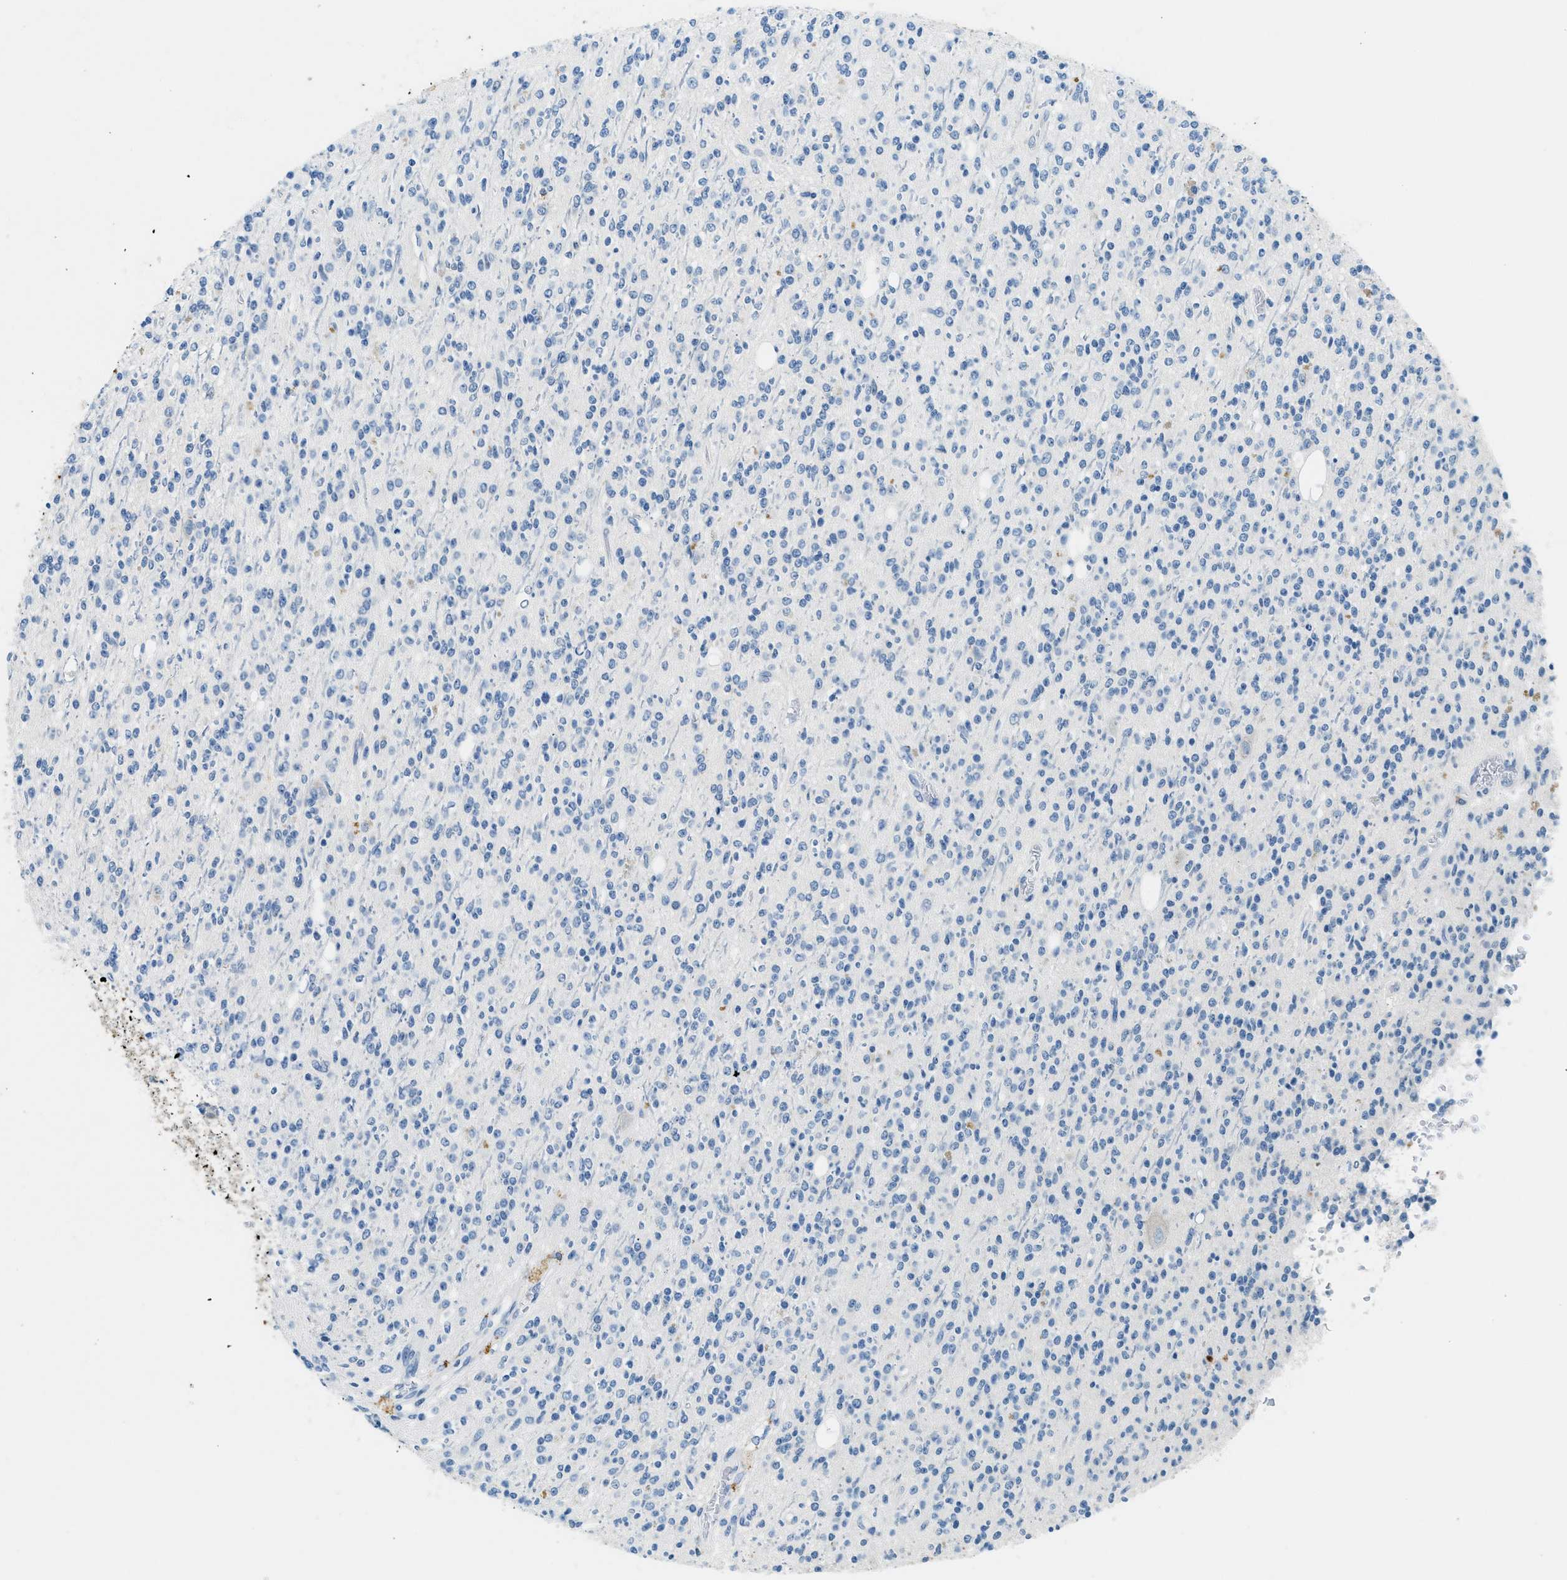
{"staining": {"intensity": "negative", "quantity": "none", "location": "none"}, "tissue": "glioma", "cell_type": "Tumor cells", "image_type": "cancer", "snomed": [{"axis": "morphology", "description": "Glioma, malignant, High grade"}, {"axis": "topography", "description": "Brain"}], "caption": "IHC of human glioma demonstrates no positivity in tumor cells.", "gene": "CFAP20", "patient": {"sex": "male", "age": 34}}